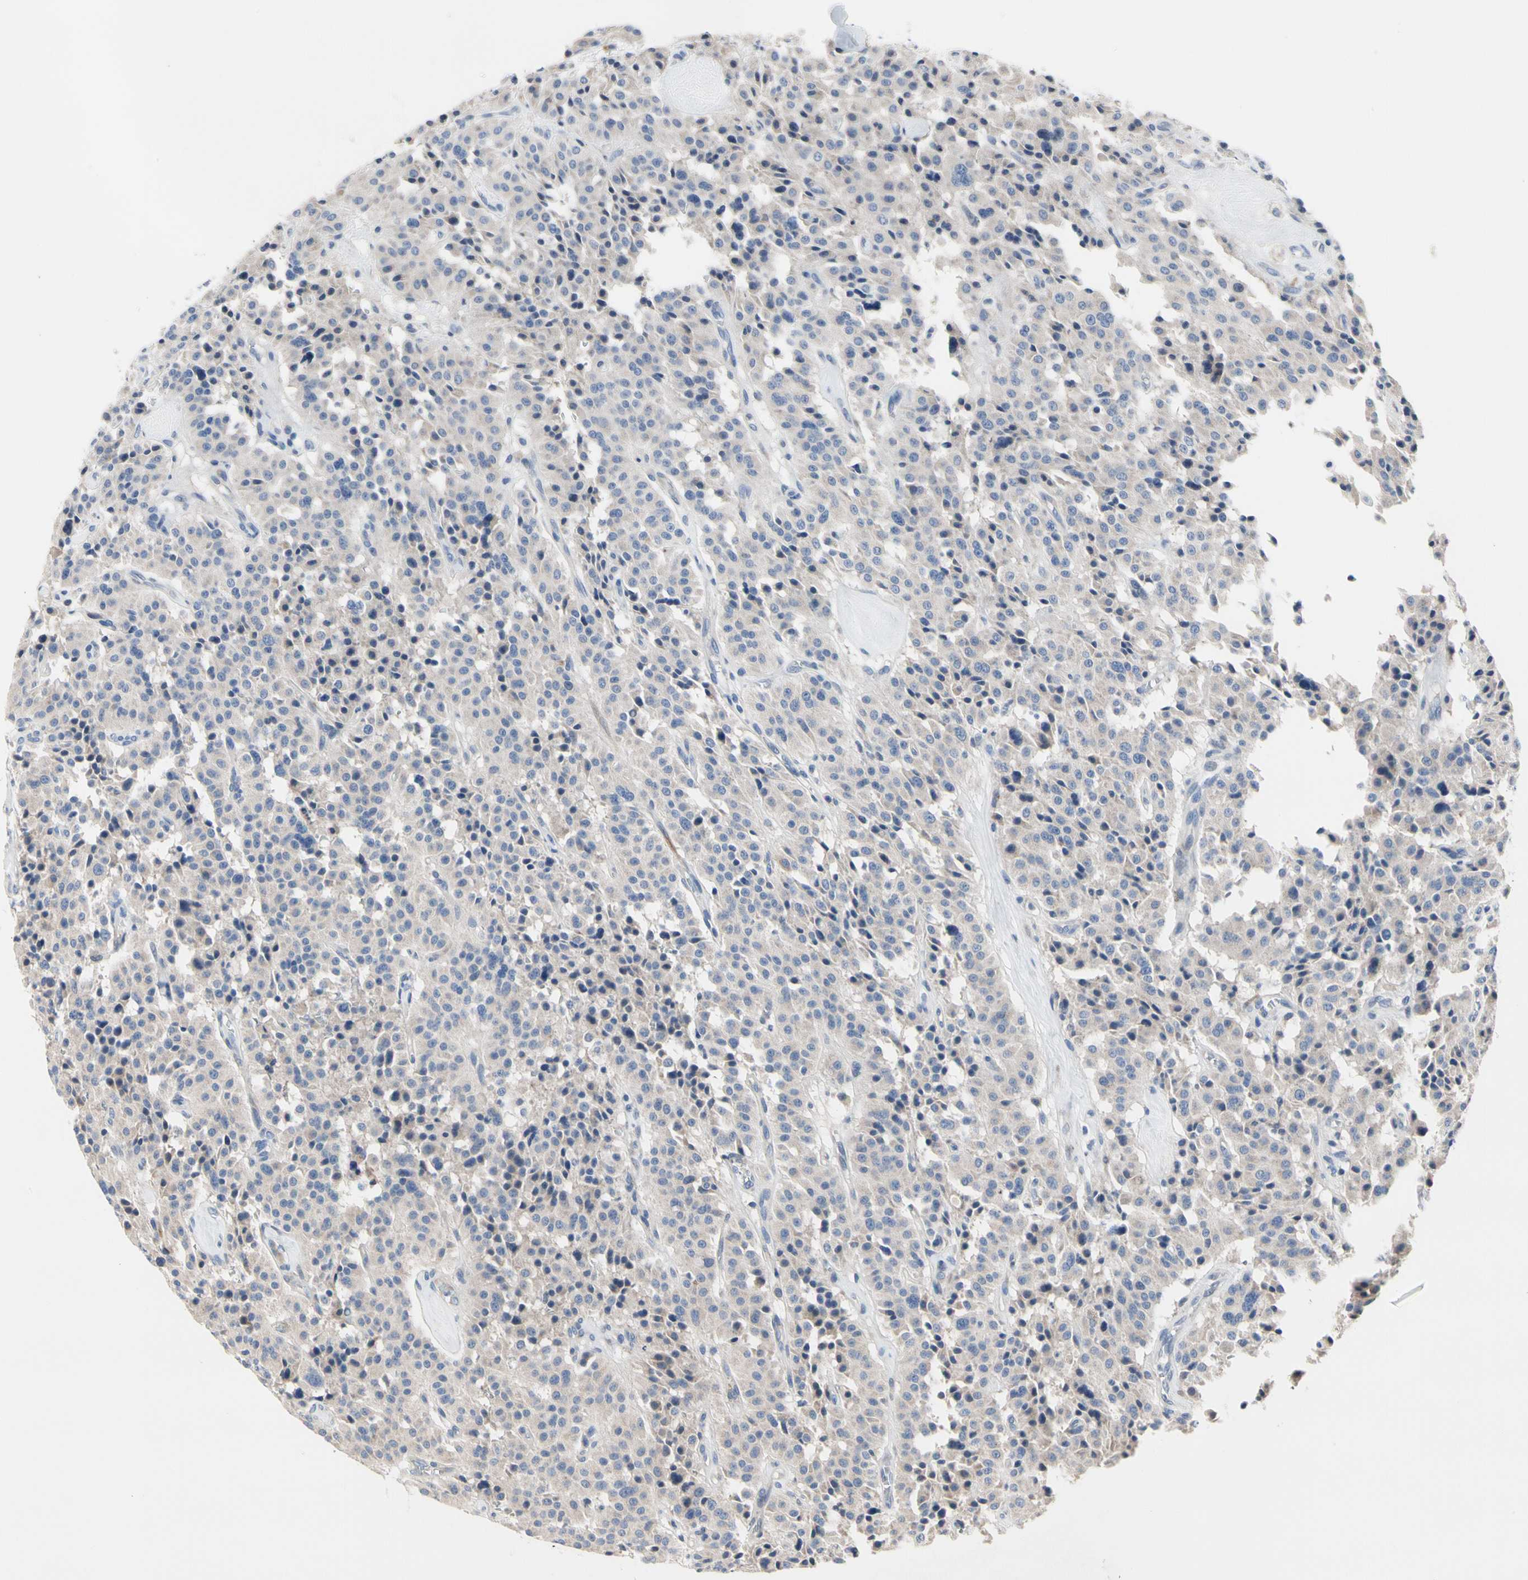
{"staining": {"intensity": "negative", "quantity": "none", "location": "none"}, "tissue": "carcinoid", "cell_type": "Tumor cells", "image_type": "cancer", "snomed": [{"axis": "morphology", "description": "Carcinoid, malignant, NOS"}, {"axis": "topography", "description": "Lung"}], "caption": "Malignant carcinoid was stained to show a protein in brown. There is no significant expression in tumor cells.", "gene": "MMEL1", "patient": {"sex": "male", "age": 30}}